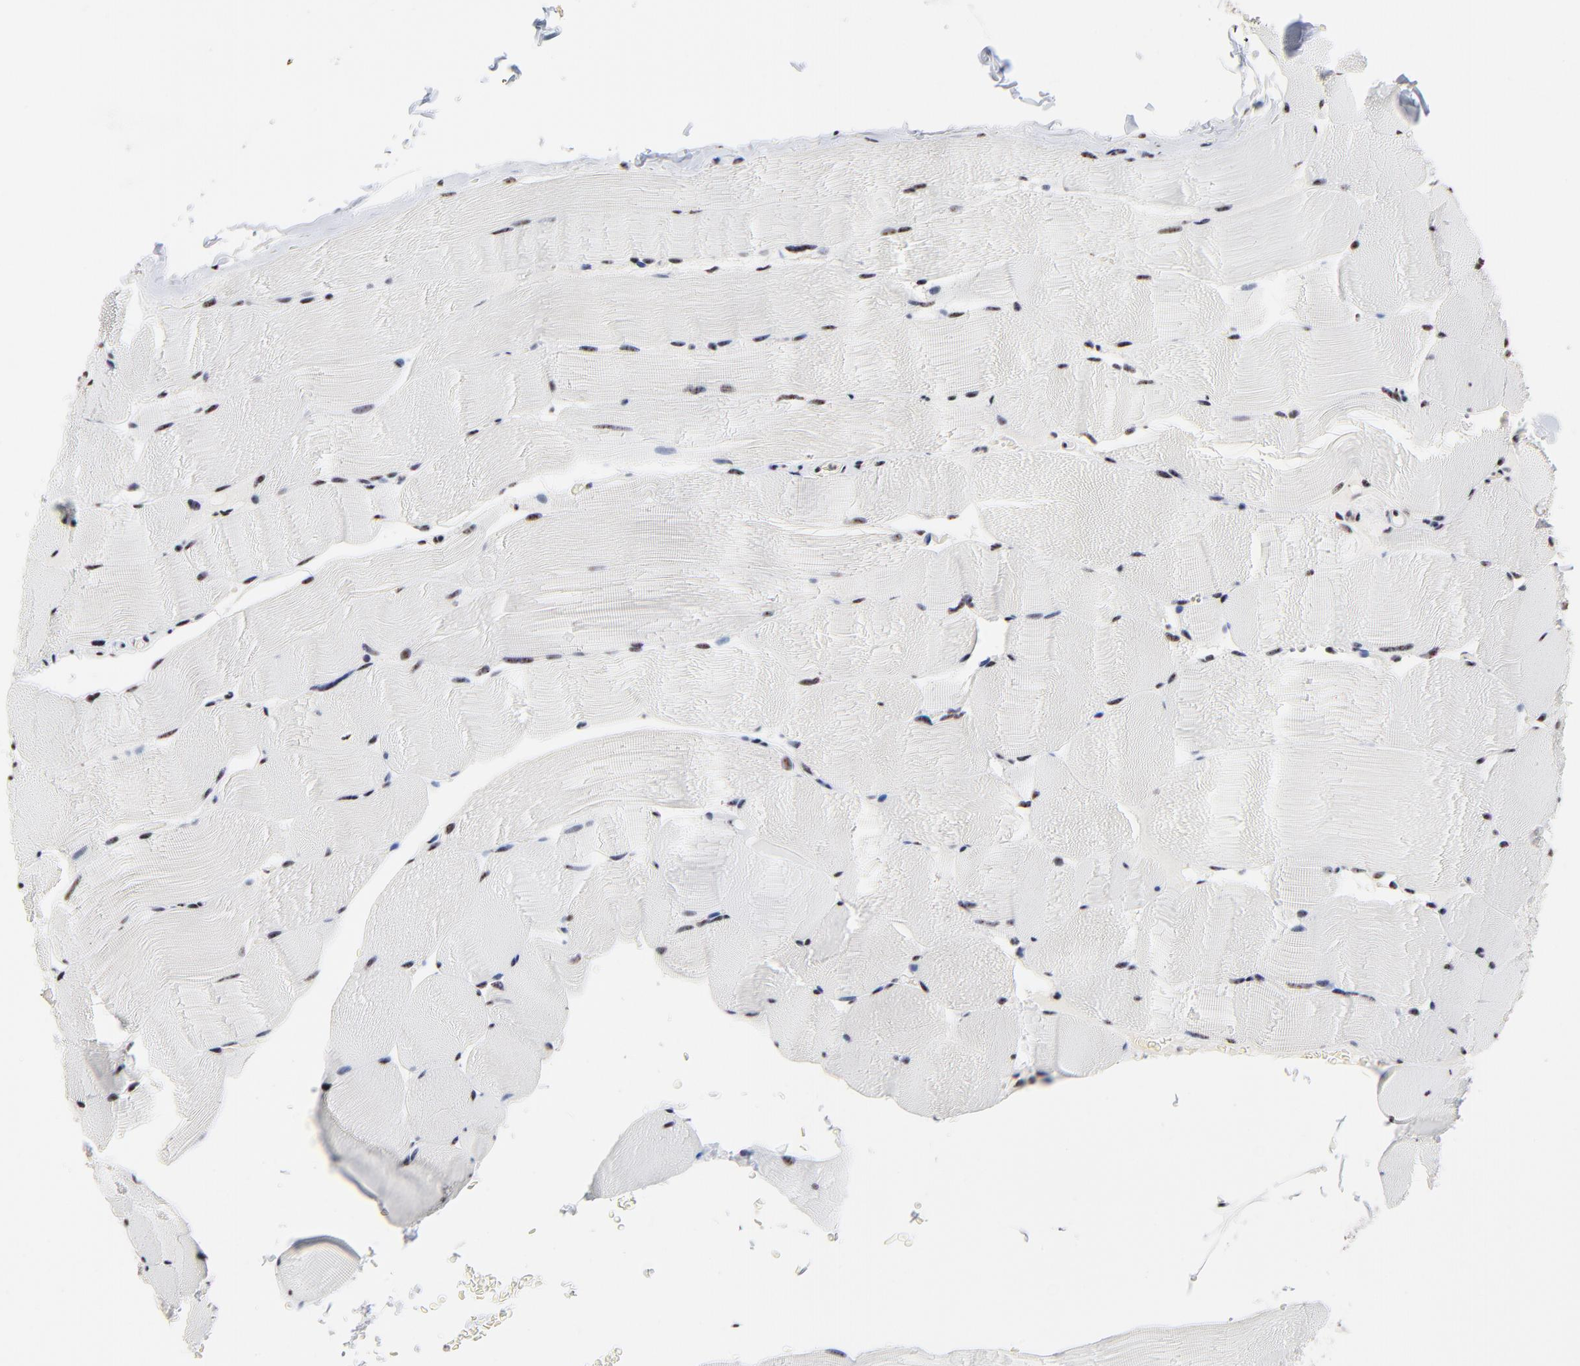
{"staining": {"intensity": "moderate", "quantity": "<25%", "location": "nuclear"}, "tissue": "skeletal muscle", "cell_type": "Myocytes", "image_type": "normal", "snomed": [{"axis": "morphology", "description": "Normal tissue, NOS"}, {"axis": "topography", "description": "Skeletal muscle"}], "caption": "Protein expression analysis of normal skeletal muscle displays moderate nuclear expression in about <25% of myocytes. (DAB (3,3'-diaminobenzidine) IHC, brown staining for protein, blue staining for nuclei).", "gene": "MBD4", "patient": {"sex": "male", "age": 62}}